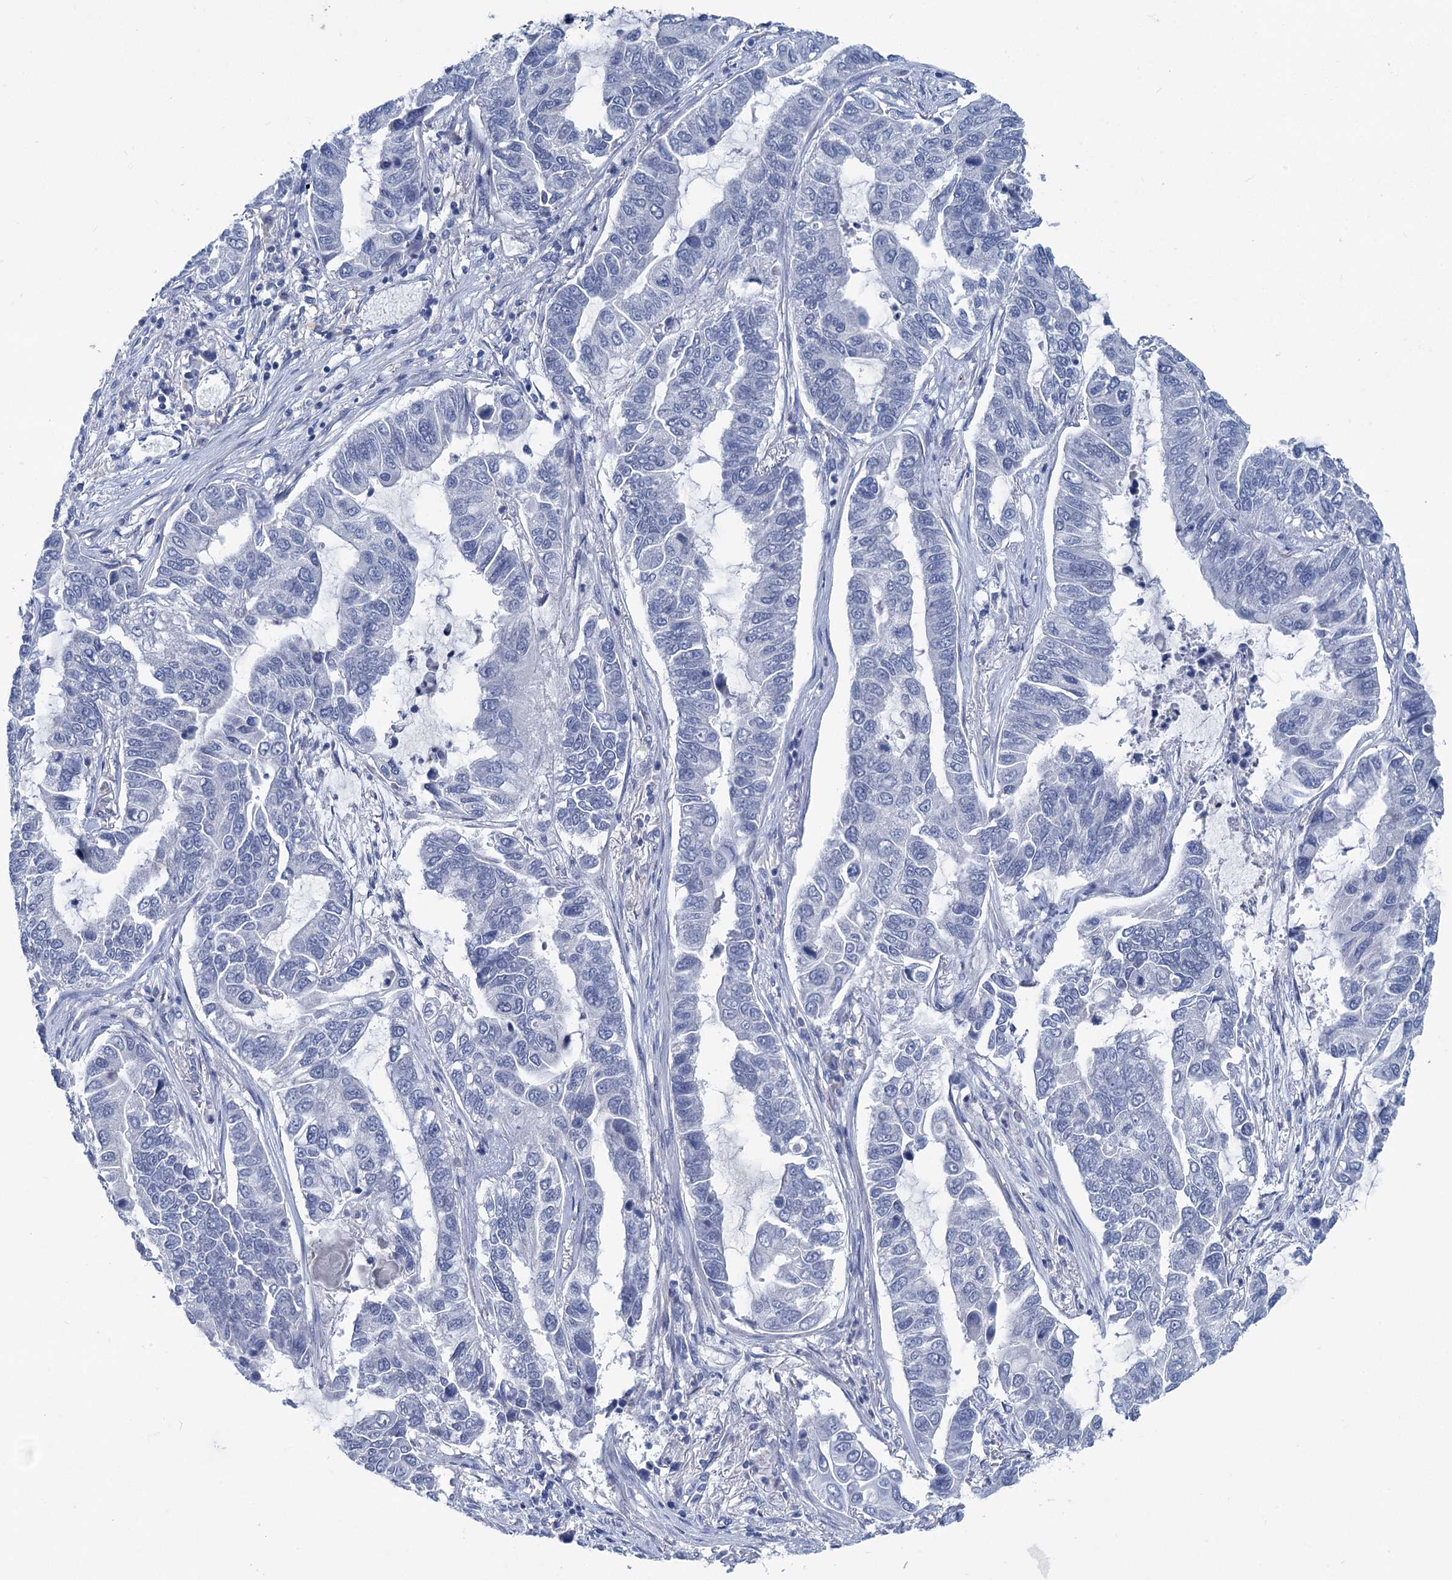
{"staining": {"intensity": "negative", "quantity": "none", "location": "none"}, "tissue": "lung cancer", "cell_type": "Tumor cells", "image_type": "cancer", "snomed": [{"axis": "morphology", "description": "Adenocarcinoma, NOS"}, {"axis": "topography", "description": "Lung"}], "caption": "Tumor cells show no significant protein expression in lung cancer.", "gene": "CHDH", "patient": {"sex": "male", "age": 64}}